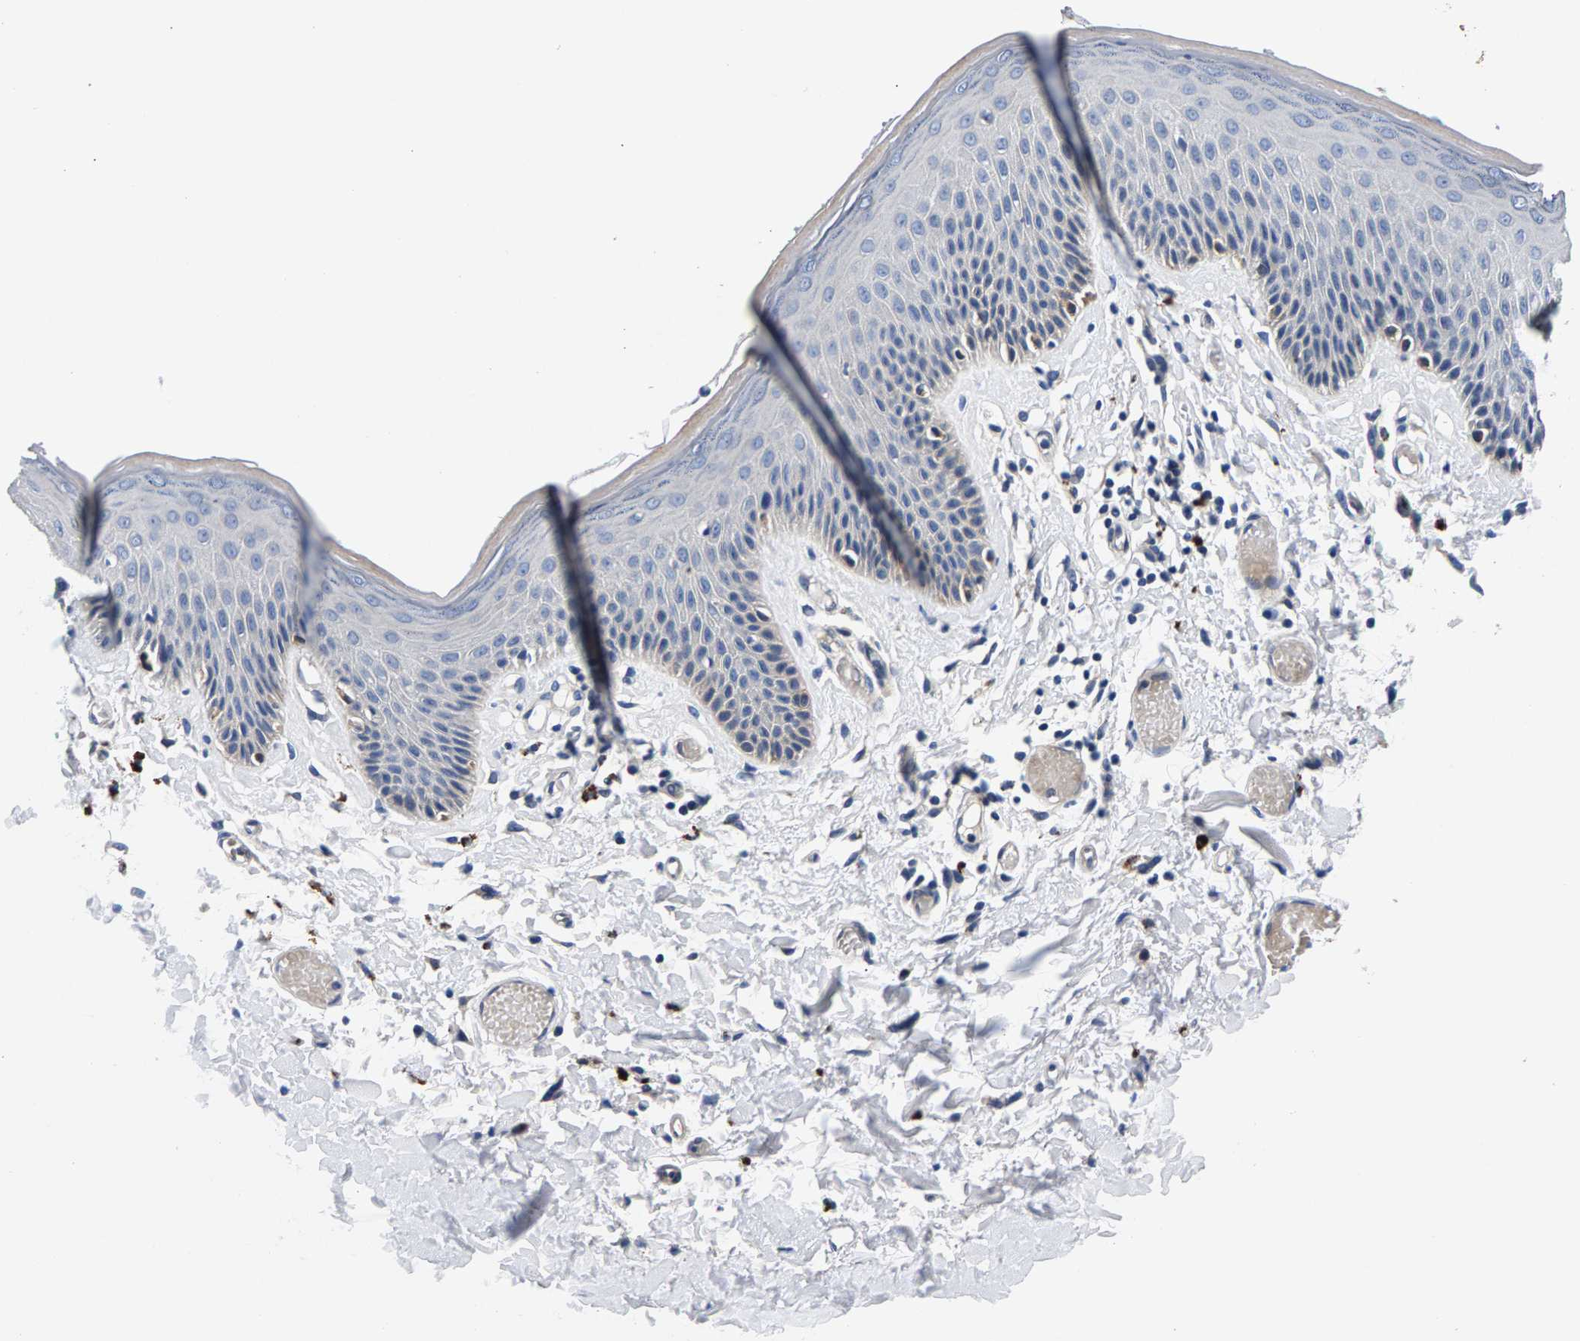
{"staining": {"intensity": "negative", "quantity": "none", "location": "none"}, "tissue": "skin", "cell_type": "Epidermal cells", "image_type": "normal", "snomed": [{"axis": "morphology", "description": "Normal tissue, NOS"}, {"axis": "topography", "description": "Vulva"}], "caption": "The photomicrograph shows no significant expression in epidermal cells of skin.", "gene": "P2RY4", "patient": {"sex": "female", "age": 73}}